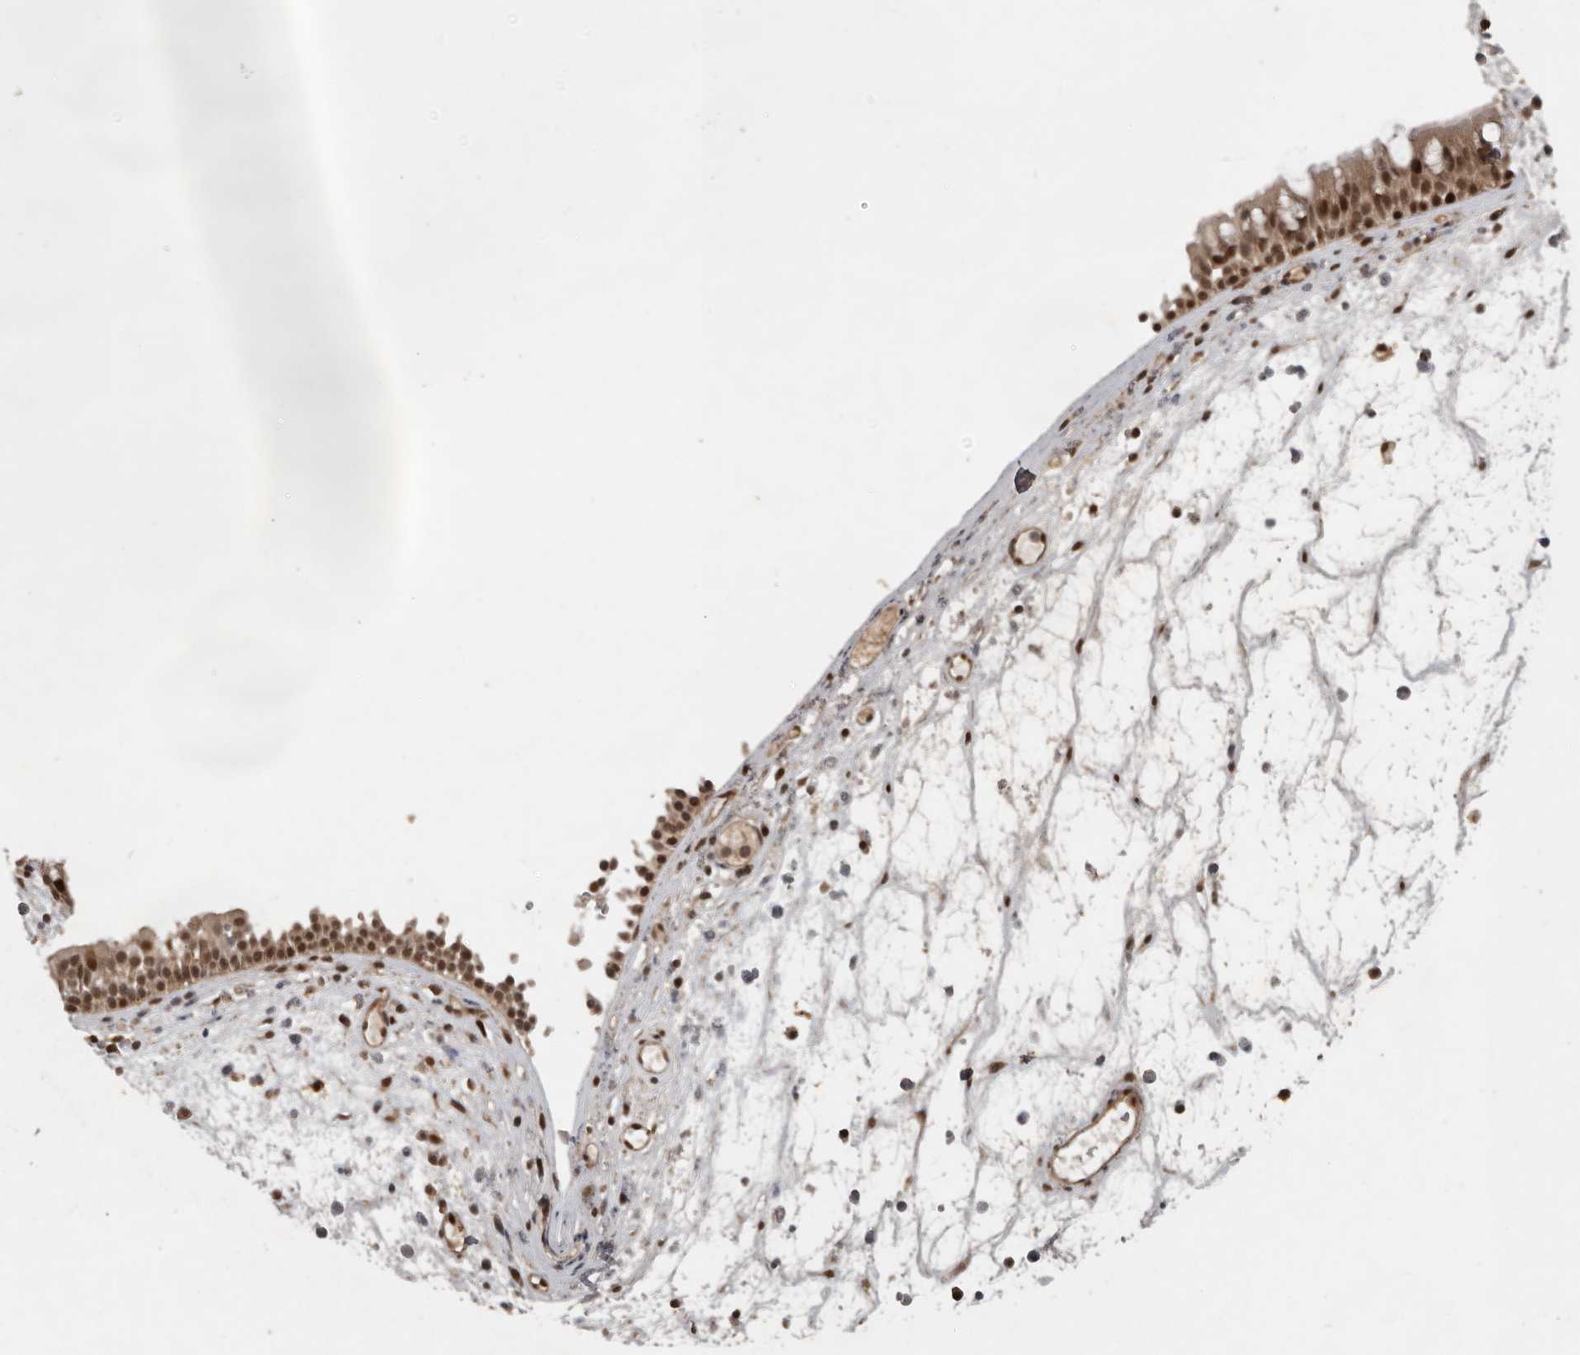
{"staining": {"intensity": "strong", "quantity": ">75%", "location": "cytoplasmic/membranous,nuclear"}, "tissue": "nasopharynx", "cell_type": "Respiratory epithelial cells", "image_type": "normal", "snomed": [{"axis": "morphology", "description": "Normal tissue, NOS"}, {"axis": "morphology", "description": "Inflammation, NOS"}, {"axis": "morphology", "description": "Malignant melanoma, Metastatic site"}, {"axis": "topography", "description": "Nasopharynx"}], "caption": "DAB (3,3'-diaminobenzidine) immunohistochemical staining of unremarkable human nasopharynx exhibits strong cytoplasmic/membranous,nuclear protein expression in approximately >75% of respiratory epithelial cells. The protein is shown in brown color, while the nuclei are stained blue.", "gene": "CDC27", "patient": {"sex": "male", "age": 70}}